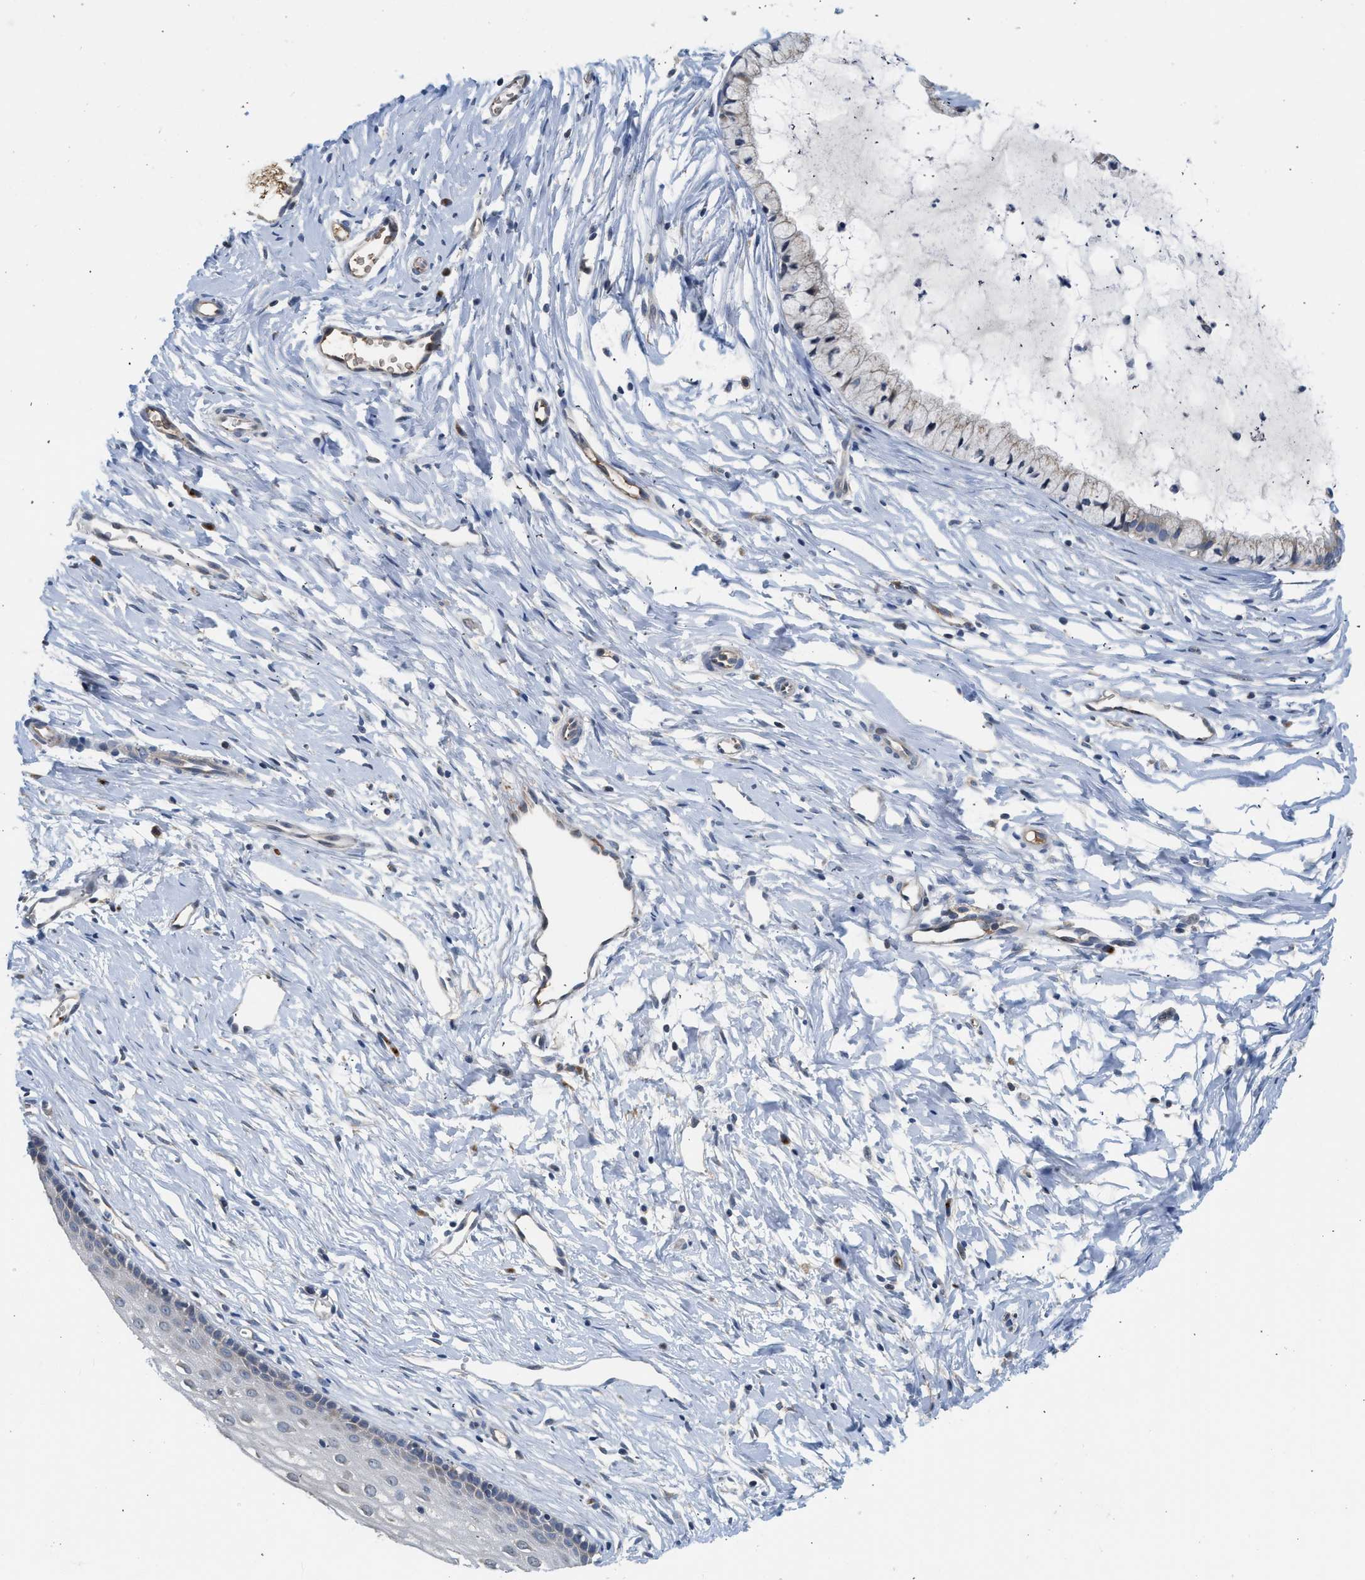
{"staining": {"intensity": "weak", "quantity": "<25%", "location": "cytoplasmic/membranous"}, "tissue": "cervix", "cell_type": "Glandular cells", "image_type": "normal", "snomed": [{"axis": "morphology", "description": "Normal tissue, NOS"}, {"axis": "topography", "description": "Cervix"}], "caption": "There is no significant expression in glandular cells of cervix. (DAB (3,3'-diaminobenzidine) immunohistochemistry (IHC) with hematoxylin counter stain).", "gene": "PIM1", "patient": {"sex": "female", "age": 46}}